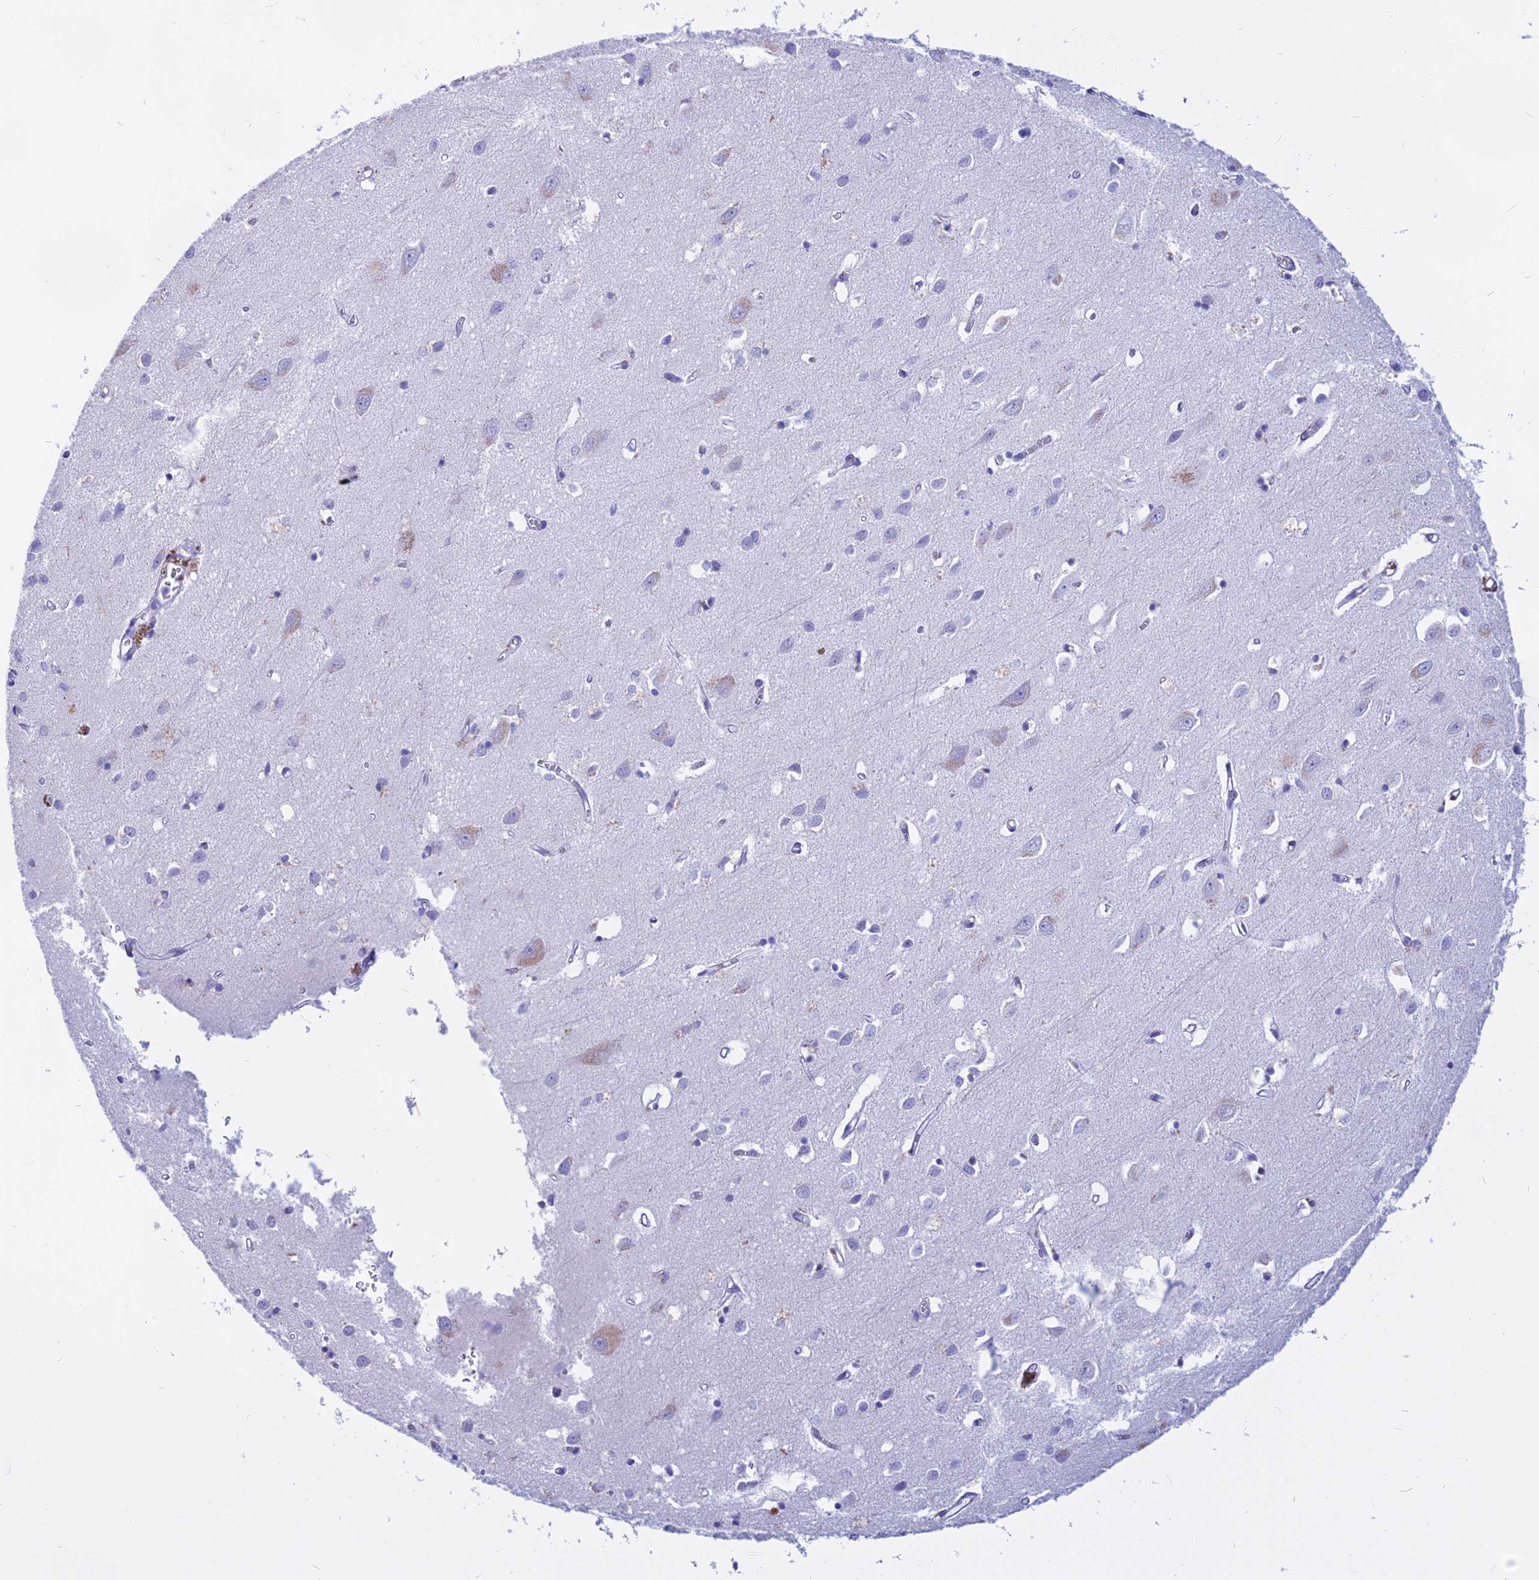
{"staining": {"intensity": "negative", "quantity": "none", "location": "none"}, "tissue": "cerebral cortex", "cell_type": "Endothelial cells", "image_type": "normal", "snomed": [{"axis": "morphology", "description": "Normal tissue, NOS"}, {"axis": "topography", "description": "Cerebral cortex"}], "caption": "Protein analysis of unremarkable cerebral cortex displays no significant expression in endothelial cells.", "gene": "ISCA1", "patient": {"sex": "female", "age": 64}}